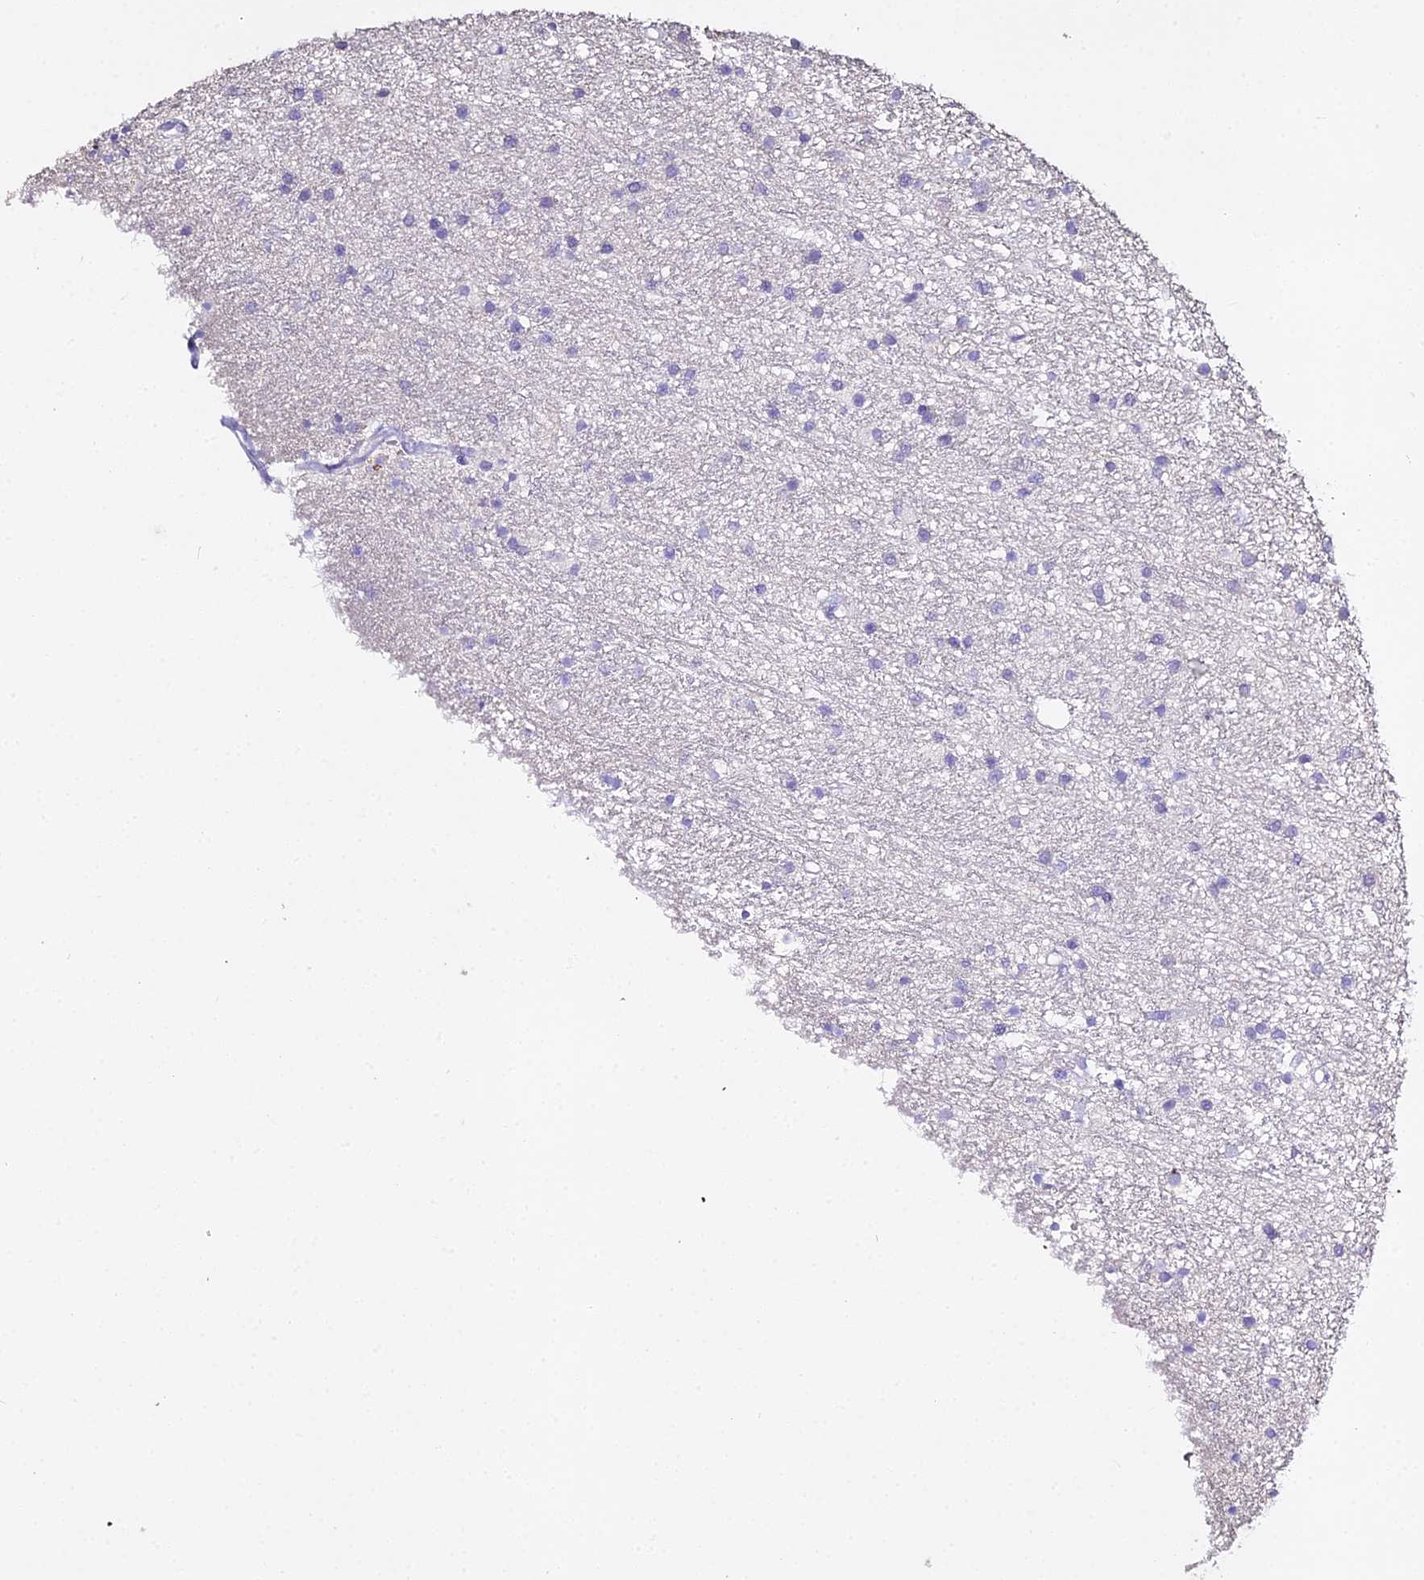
{"staining": {"intensity": "negative", "quantity": "none", "location": "none"}, "tissue": "glioma", "cell_type": "Tumor cells", "image_type": "cancer", "snomed": [{"axis": "morphology", "description": "Glioma, malignant, High grade"}, {"axis": "topography", "description": "Brain"}], "caption": "Histopathology image shows no protein expression in tumor cells of malignant high-grade glioma tissue.", "gene": "GLYAT", "patient": {"sex": "male", "age": 77}}